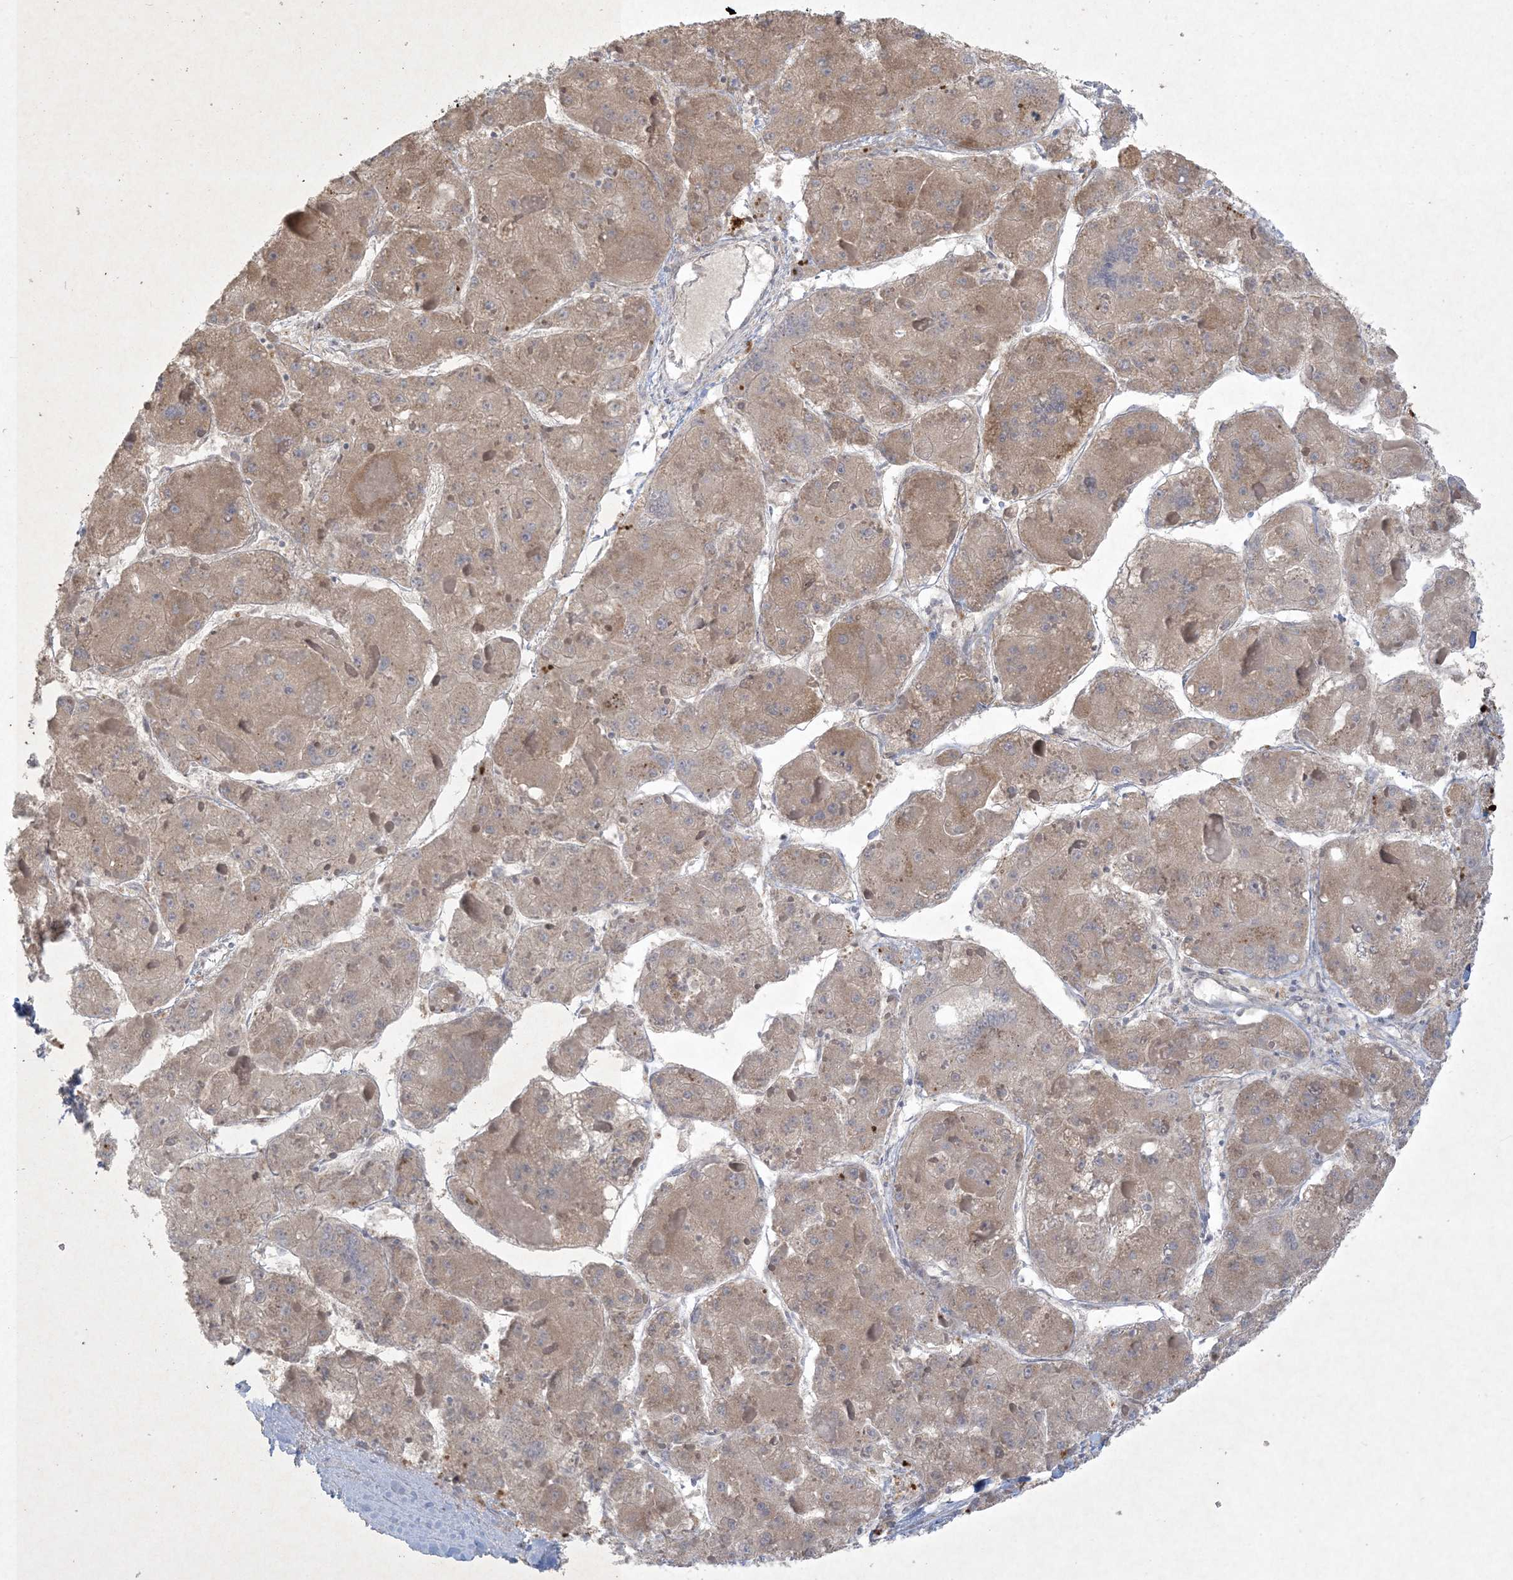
{"staining": {"intensity": "moderate", "quantity": ">75%", "location": "cytoplasmic/membranous"}, "tissue": "liver cancer", "cell_type": "Tumor cells", "image_type": "cancer", "snomed": [{"axis": "morphology", "description": "Carcinoma, Hepatocellular, NOS"}, {"axis": "topography", "description": "Liver"}], "caption": "Protein staining reveals moderate cytoplasmic/membranous staining in about >75% of tumor cells in hepatocellular carcinoma (liver). The staining was performed using DAB to visualize the protein expression in brown, while the nuclei were stained in blue with hematoxylin (Magnification: 20x).", "gene": "NRBP2", "patient": {"sex": "female", "age": 73}}